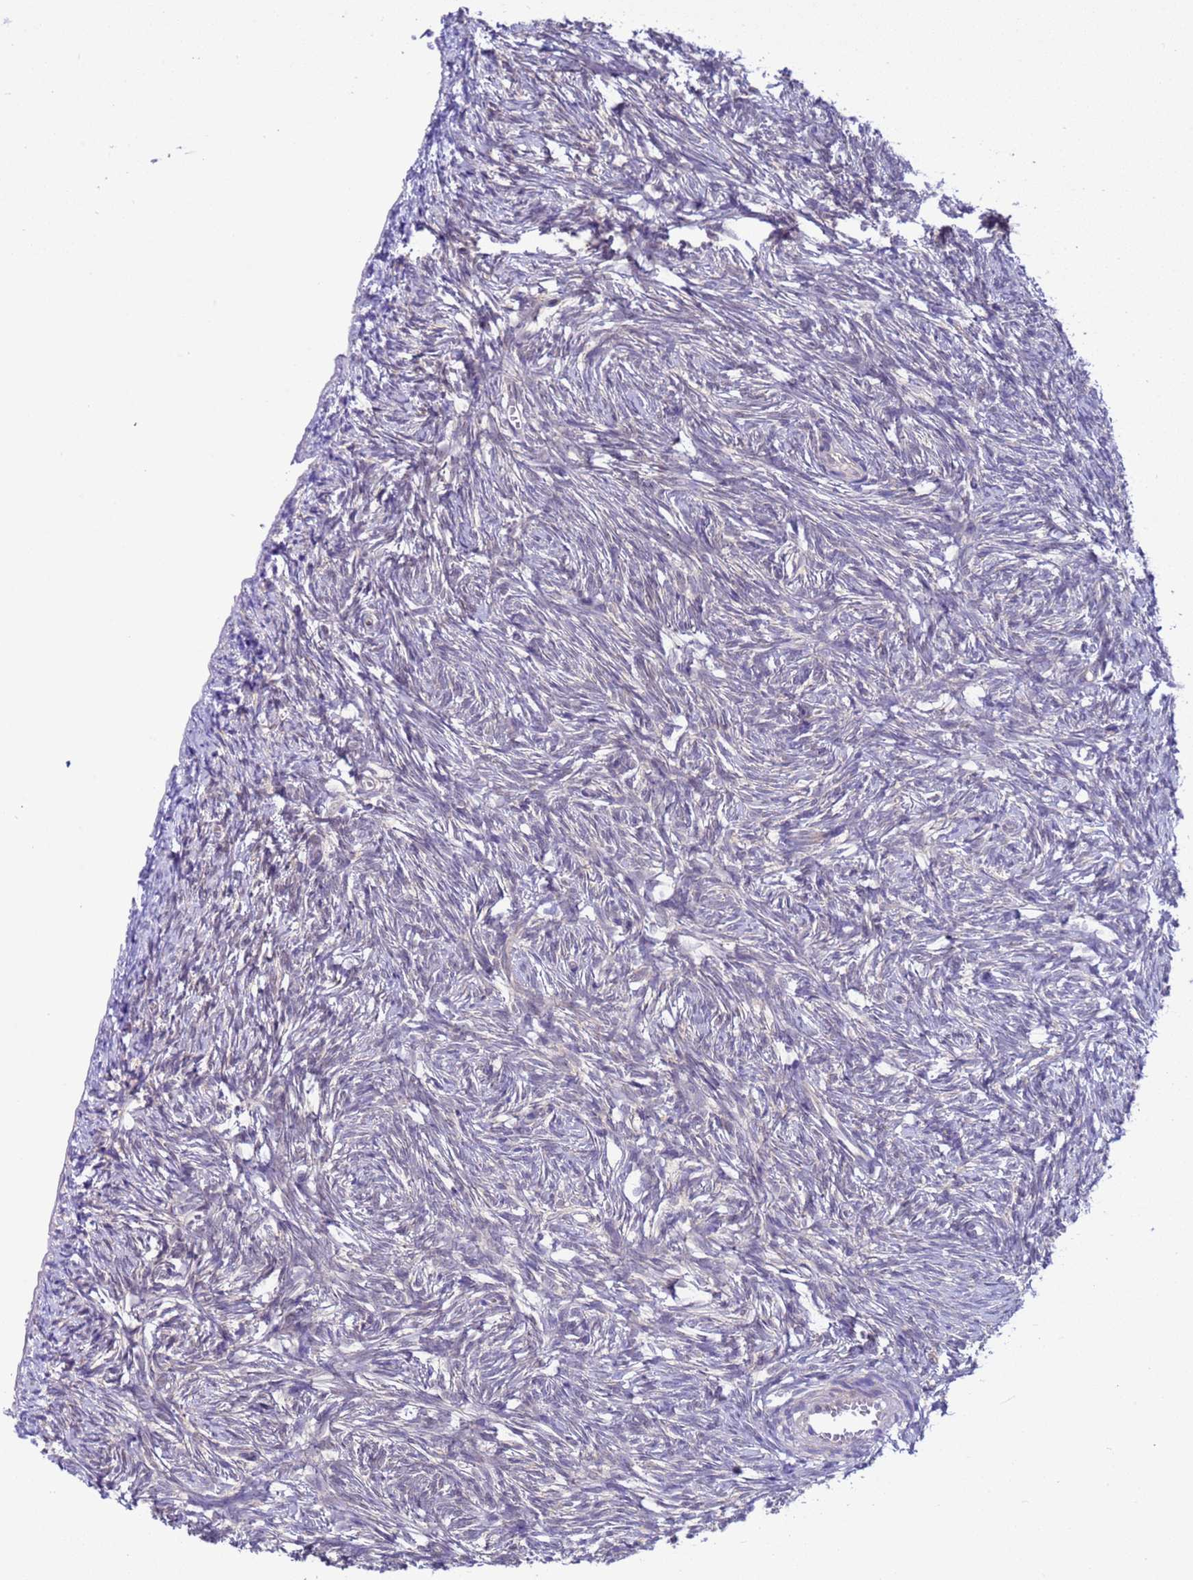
{"staining": {"intensity": "moderate", "quantity": "<25%", "location": "cytoplasmic/membranous,nuclear"}, "tissue": "ovary", "cell_type": "Ovarian stroma cells", "image_type": "normal", "snomed": [{"axis": "morphology", "description": "Normal tissue, NOS"}, {"axis": "topography", "description": "Ovary"}], "caption": "Immunohistochemistry (IHC) photomicrograph of normal ovary: human ovary stained using IHC displays low levels of moderate protein expression localized specifically in the cytoplasmic/membranous,nuclear of ovarian stroma cells, appearing as a cytoplasmic/membranous,nuclear brown color.", "gene": "ZNF461", "patient": {"sex": "female", "age": 51}}